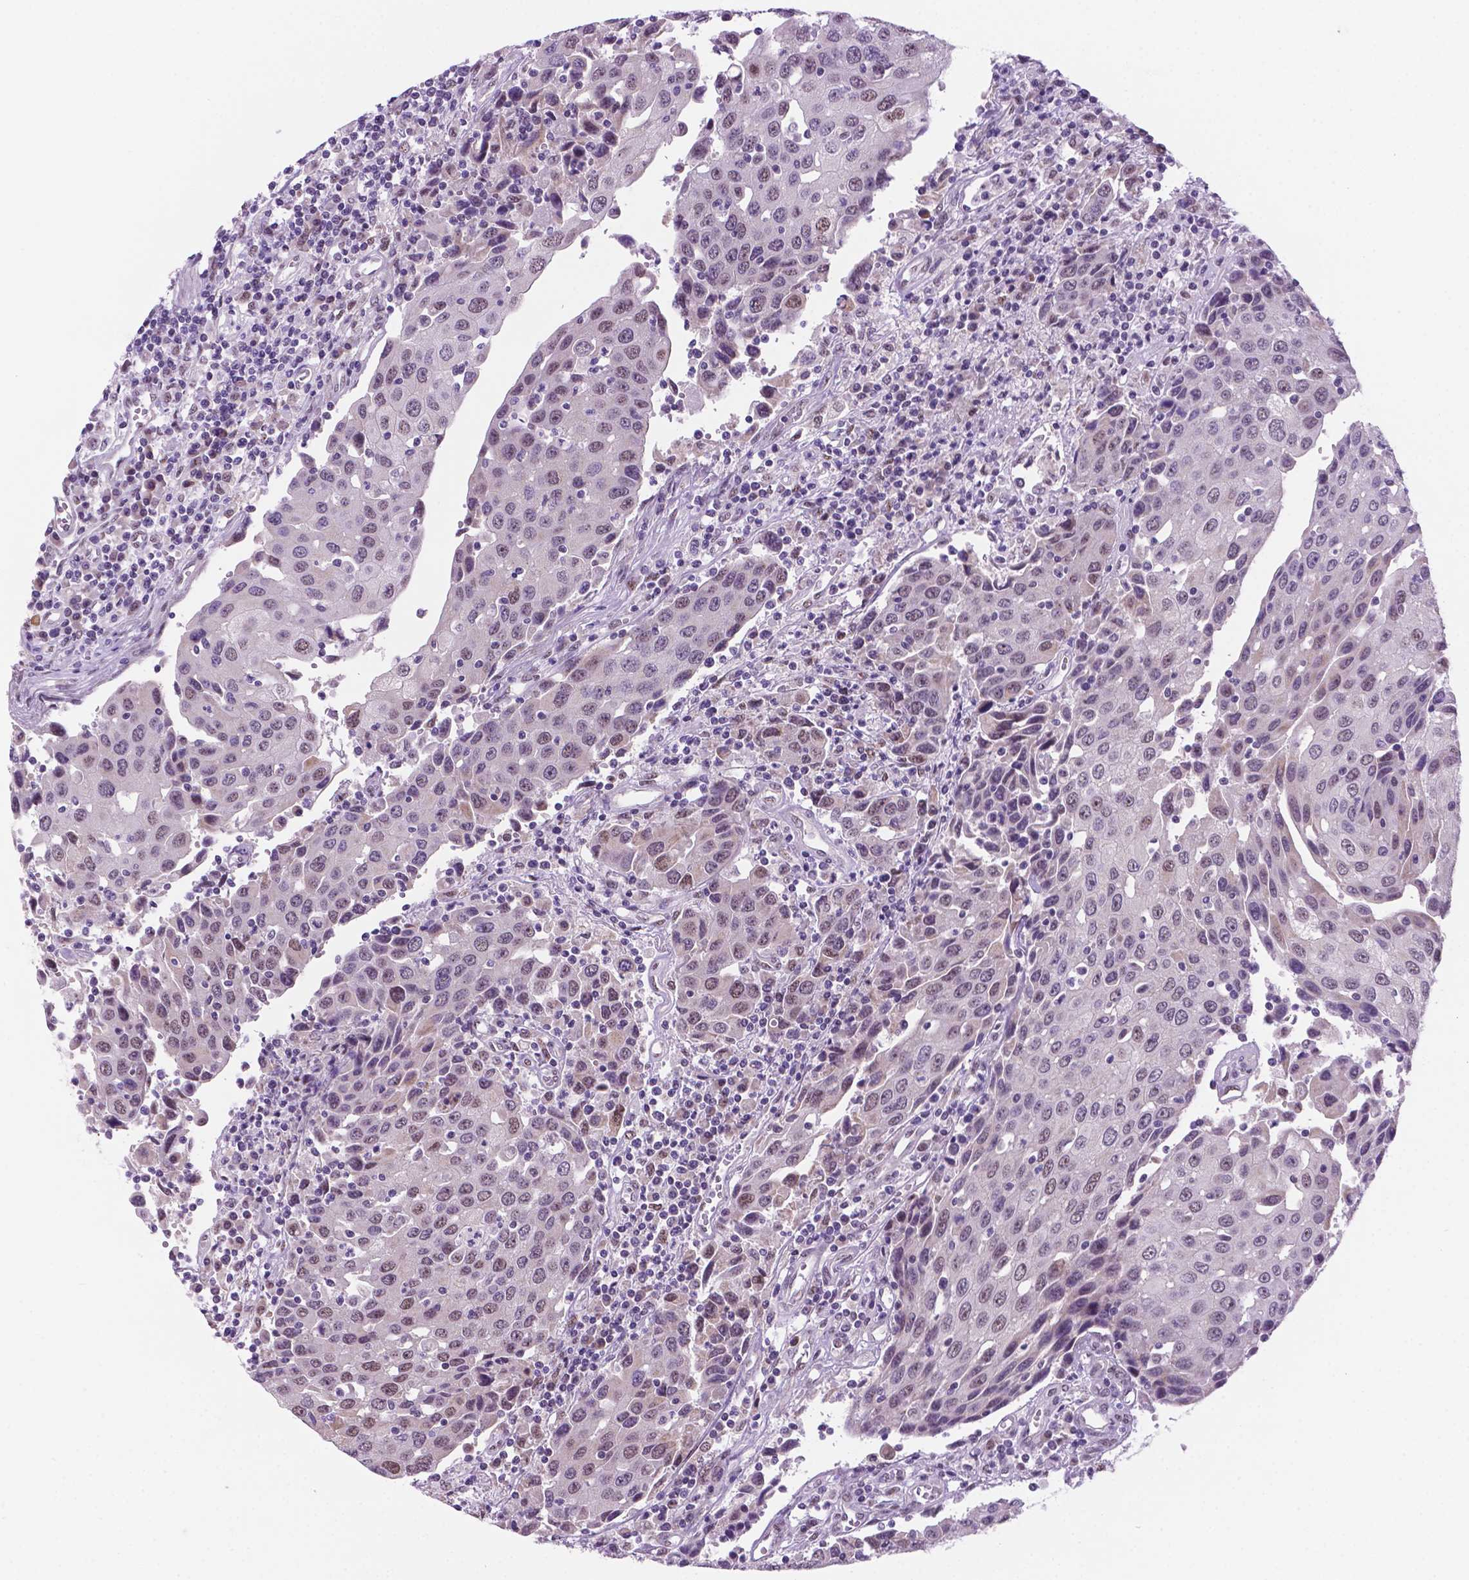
{"staining": {"intensity": "moderate", "quantity": "25%-75%", "location": "nuclear"}, "tissue": "urothelial cancer", "cell_type": "Tumor cells", "image_type": "cancer", "snomed": [{"axis": "morphology", "description": "Urothelial carcinoma, High grade"}, {"axis": "topography", "description": "Urinary bladder"}], "caption": "Immunohistochemical staining of human high-grade urothelial carcinoma reveals moderate nuclear protein expression in approximately 25%-75% of tumor cells.", "gene": "C18orf21", "patient": {"sex": "female", "age": 85}}